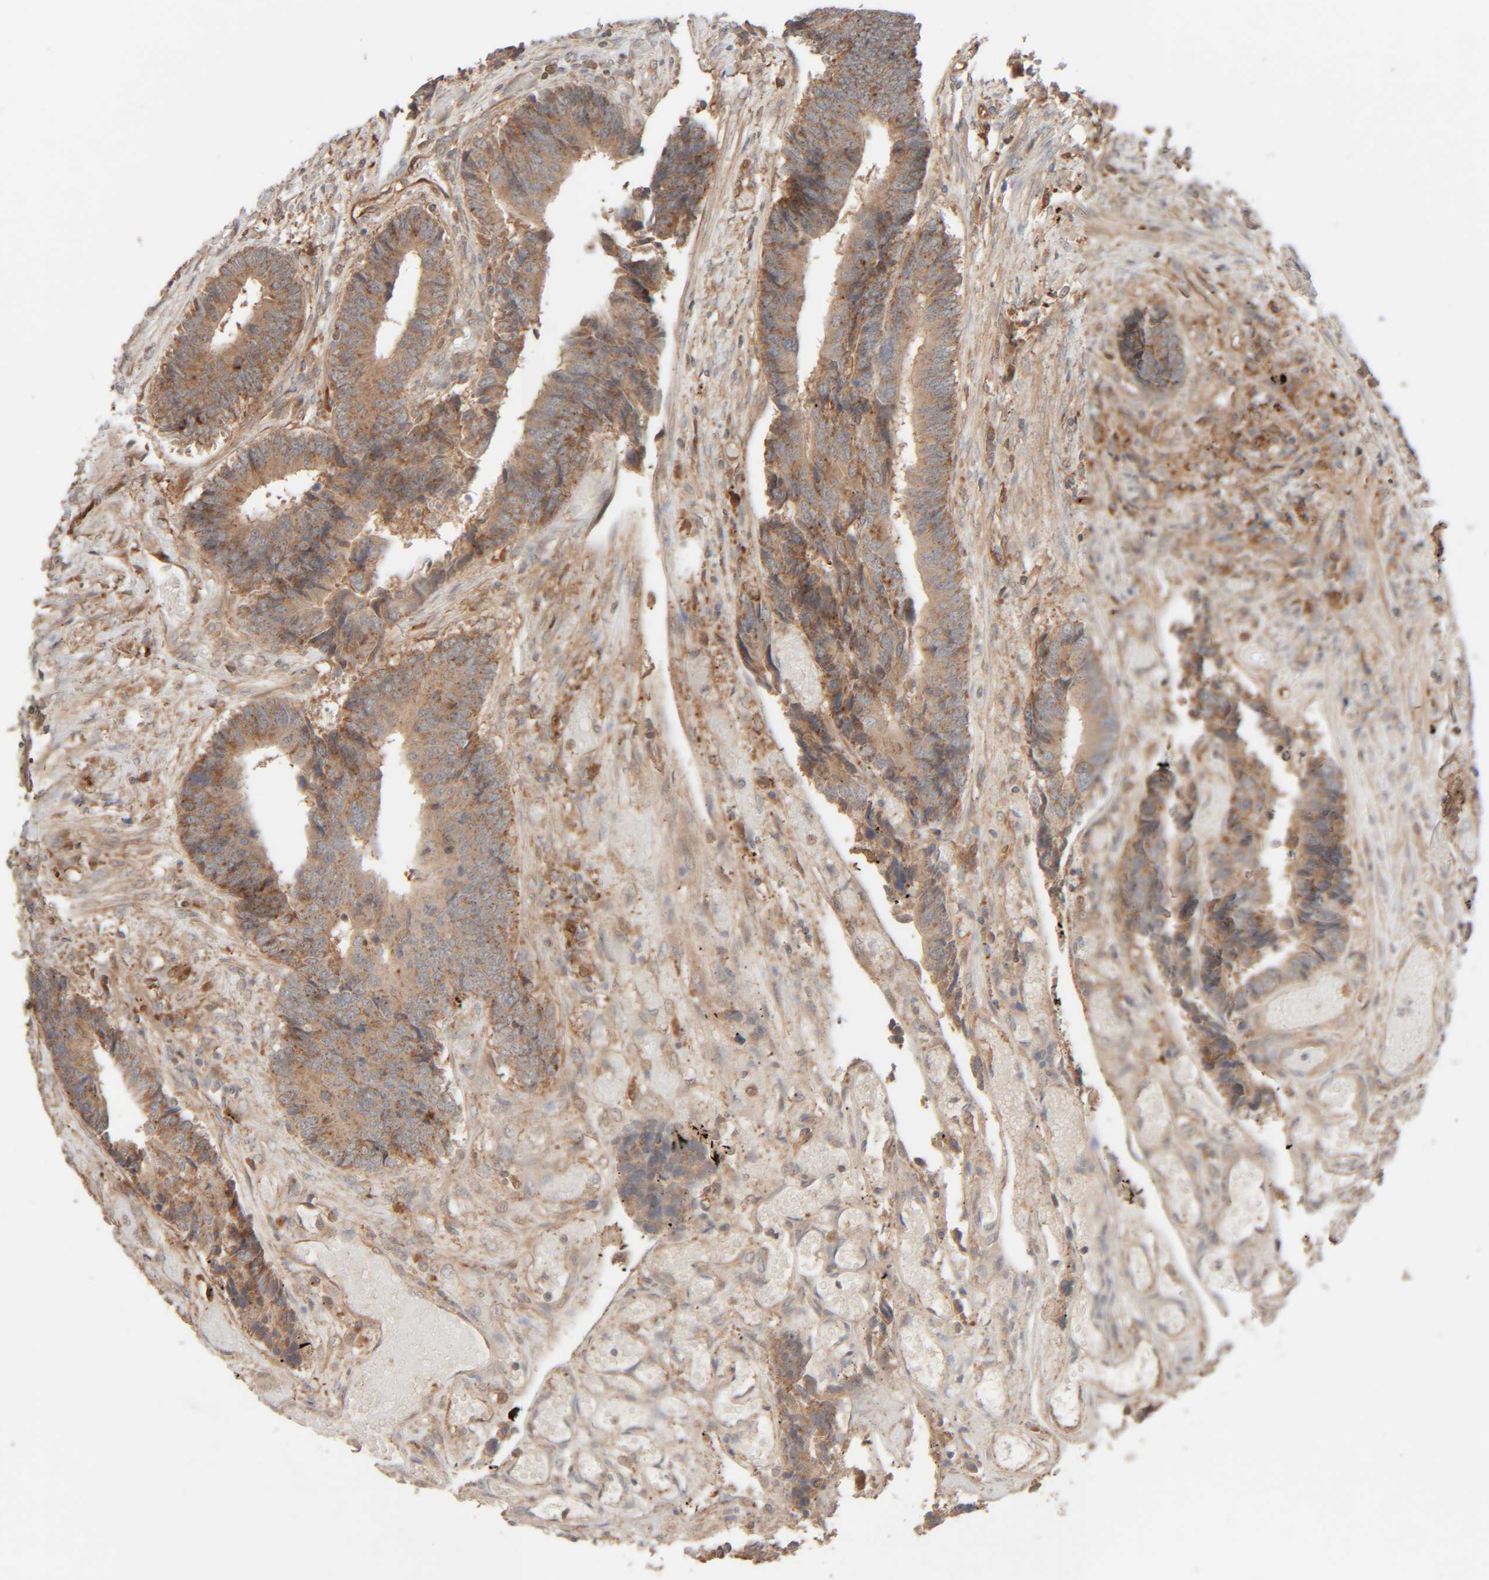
{"staining": {"intensity": "moderate", "quantity": ">75%", "location": "cytoplasmic/membranous"}, "tissue": "colorectal cancer", "cell_type": "Tumor cells", "image_type": "cancer", "snomed": [{"axis": "morphology", "description": "Adenocarcinoma, NOS"}, {"axis": "topography", "description": "Rectum"}], "caption": "The micrograph displays immunohistochemical staining of colorectal cancer. There is moderate cytoplasmic/membranous positivity is present in approximately >75% of tumor cells.", "gene": "TMEM192", "patient": {"sex": "male", "age": 84}}